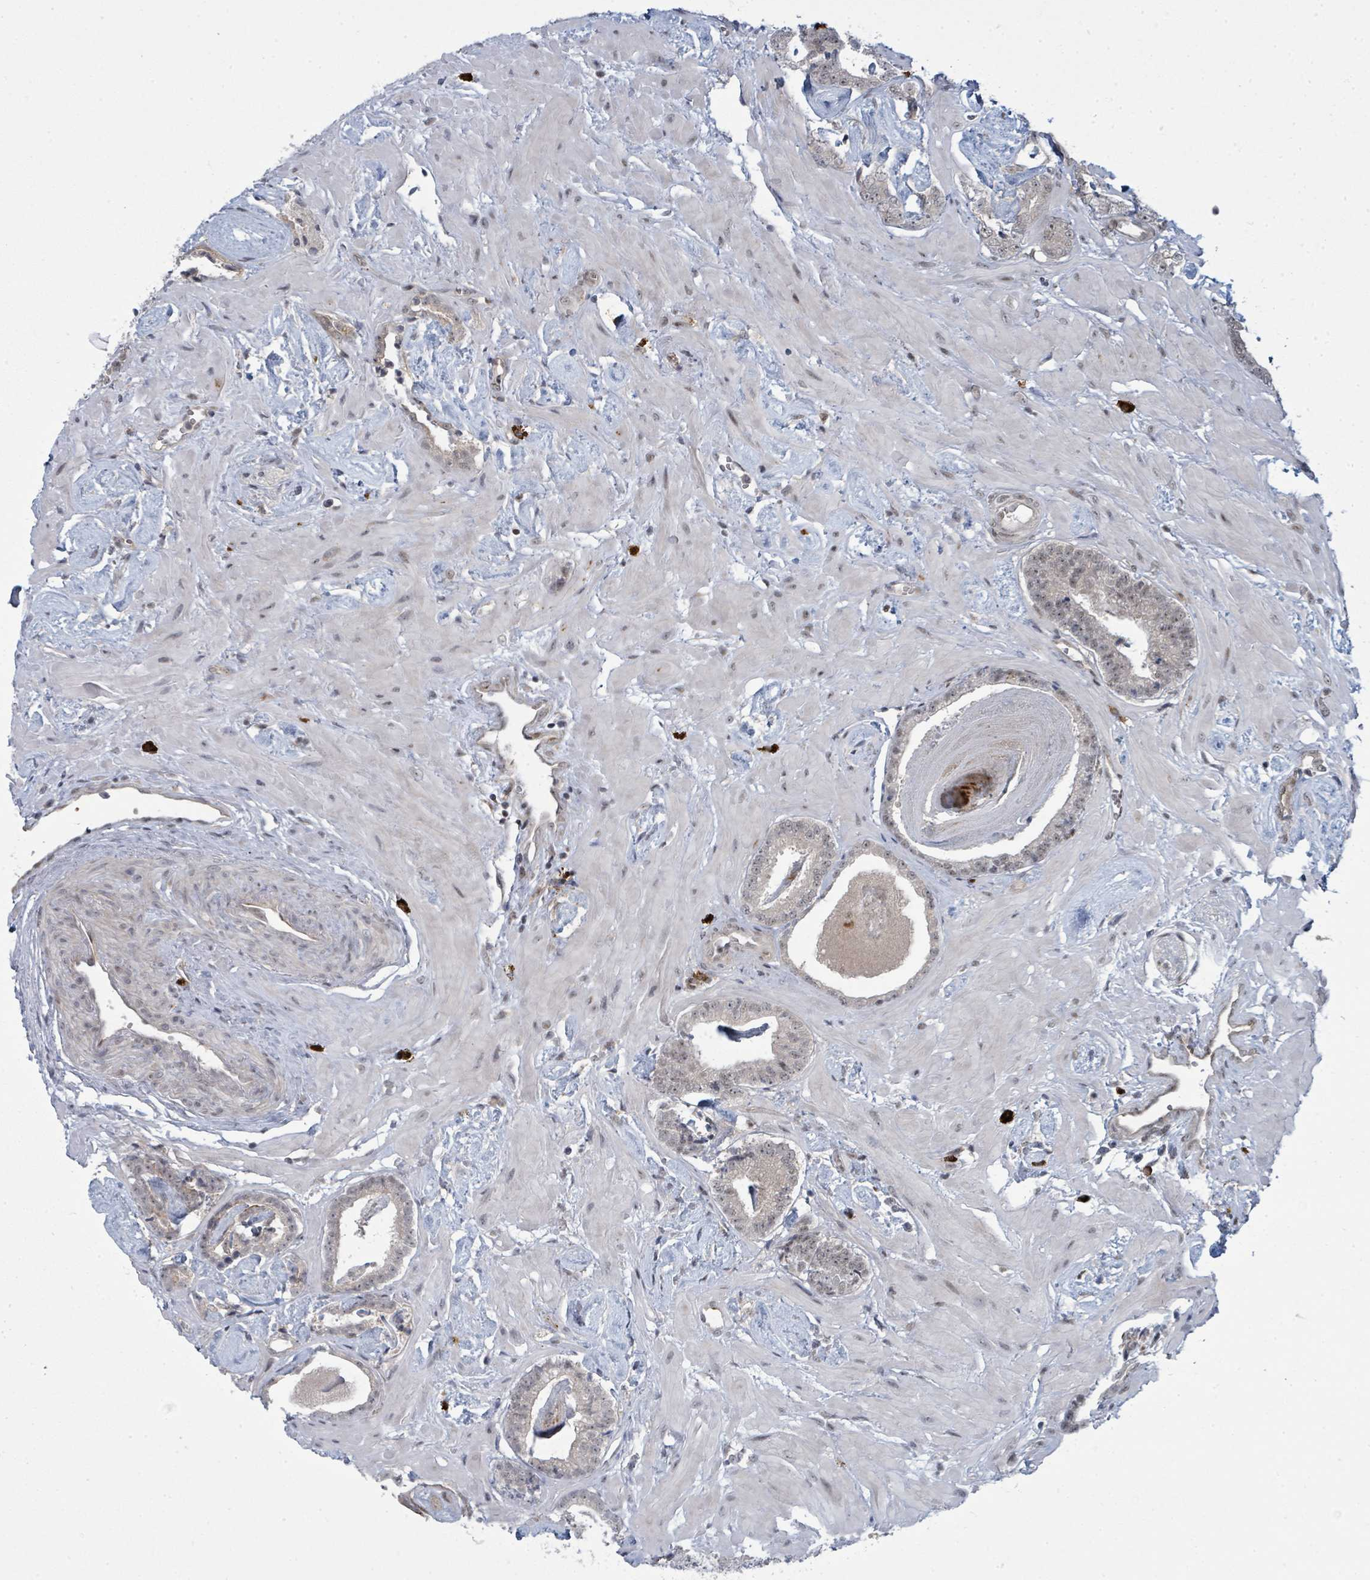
{"staining": {"intensity": "negative", "quantity": "none", "location": "none"}, "tissue": "prostate cancer", "cell_type": "Tumor cells", "image_type": "cancer", "snomed": [{"axis": "morphology", "description": "Adenocarcinoma, Low grade"}, {"axis": "topography", "description": "Prostate"}], "caption": "A photomicrograph of human prostate cancer (low-grade adenocarcinoma) is negative for staining in tumor cells.", "gene": "PSMG2", "patient": {"sex": "male", "age": 60}}